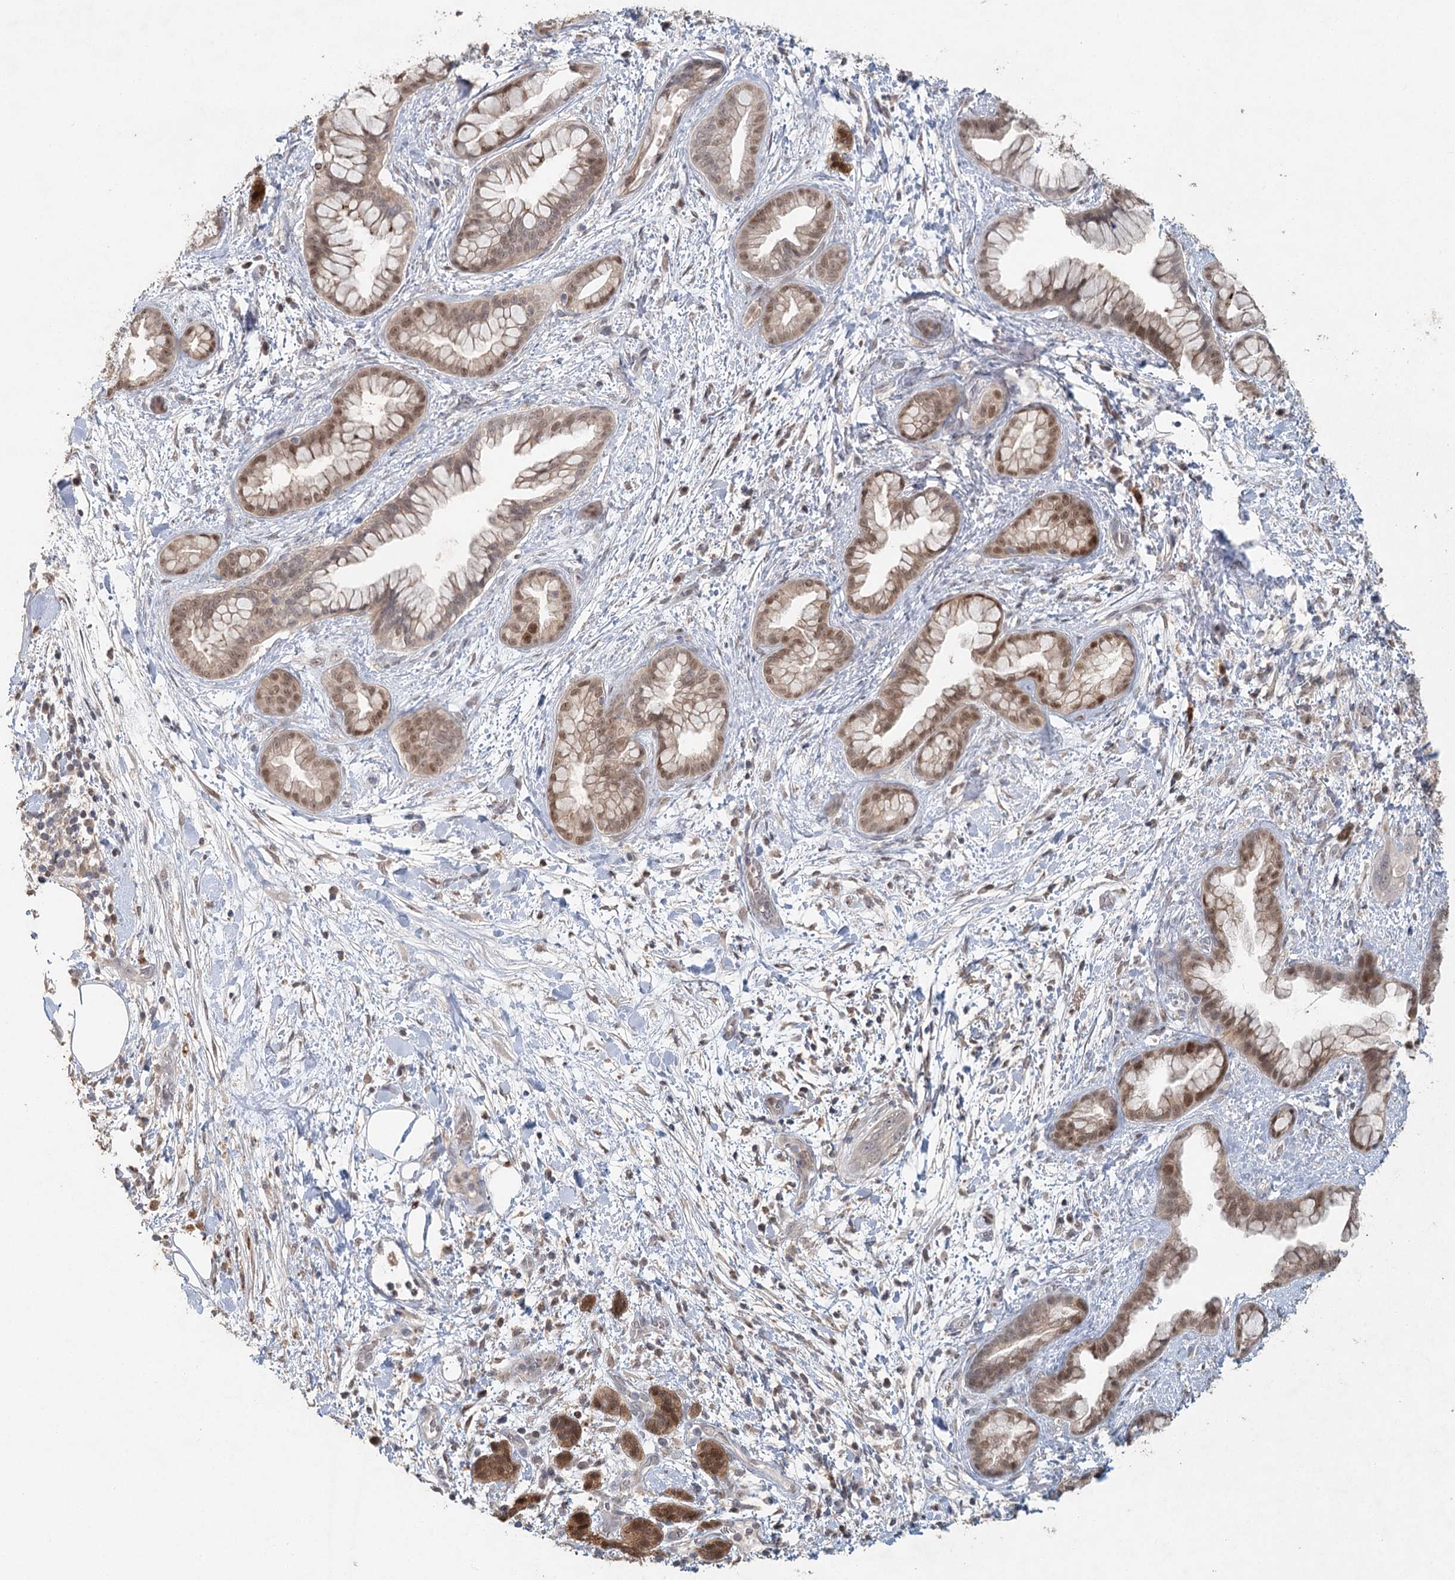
{"staining": {"intensity": "moderate", "quantity": "25%-75%", "location": "nuclear"}, "tissue": "pancreatic cancer", "cell_type": "Tumor cells", "image_type": "cancer", "snomed": [{"axis": "morphology", "description": "Adenocarcinoma, NOS"}, {"axis": "topography", "description": "Pancreas"}], "caption": "Immunohistochemistry (DAB) staining of pancreatic adenocarcinoma shows moderate nuclear protein expression in approximately 25%-75% of tumor cells.", "gene": "ADK", "patient": {"sex": "female", "age": 78}}